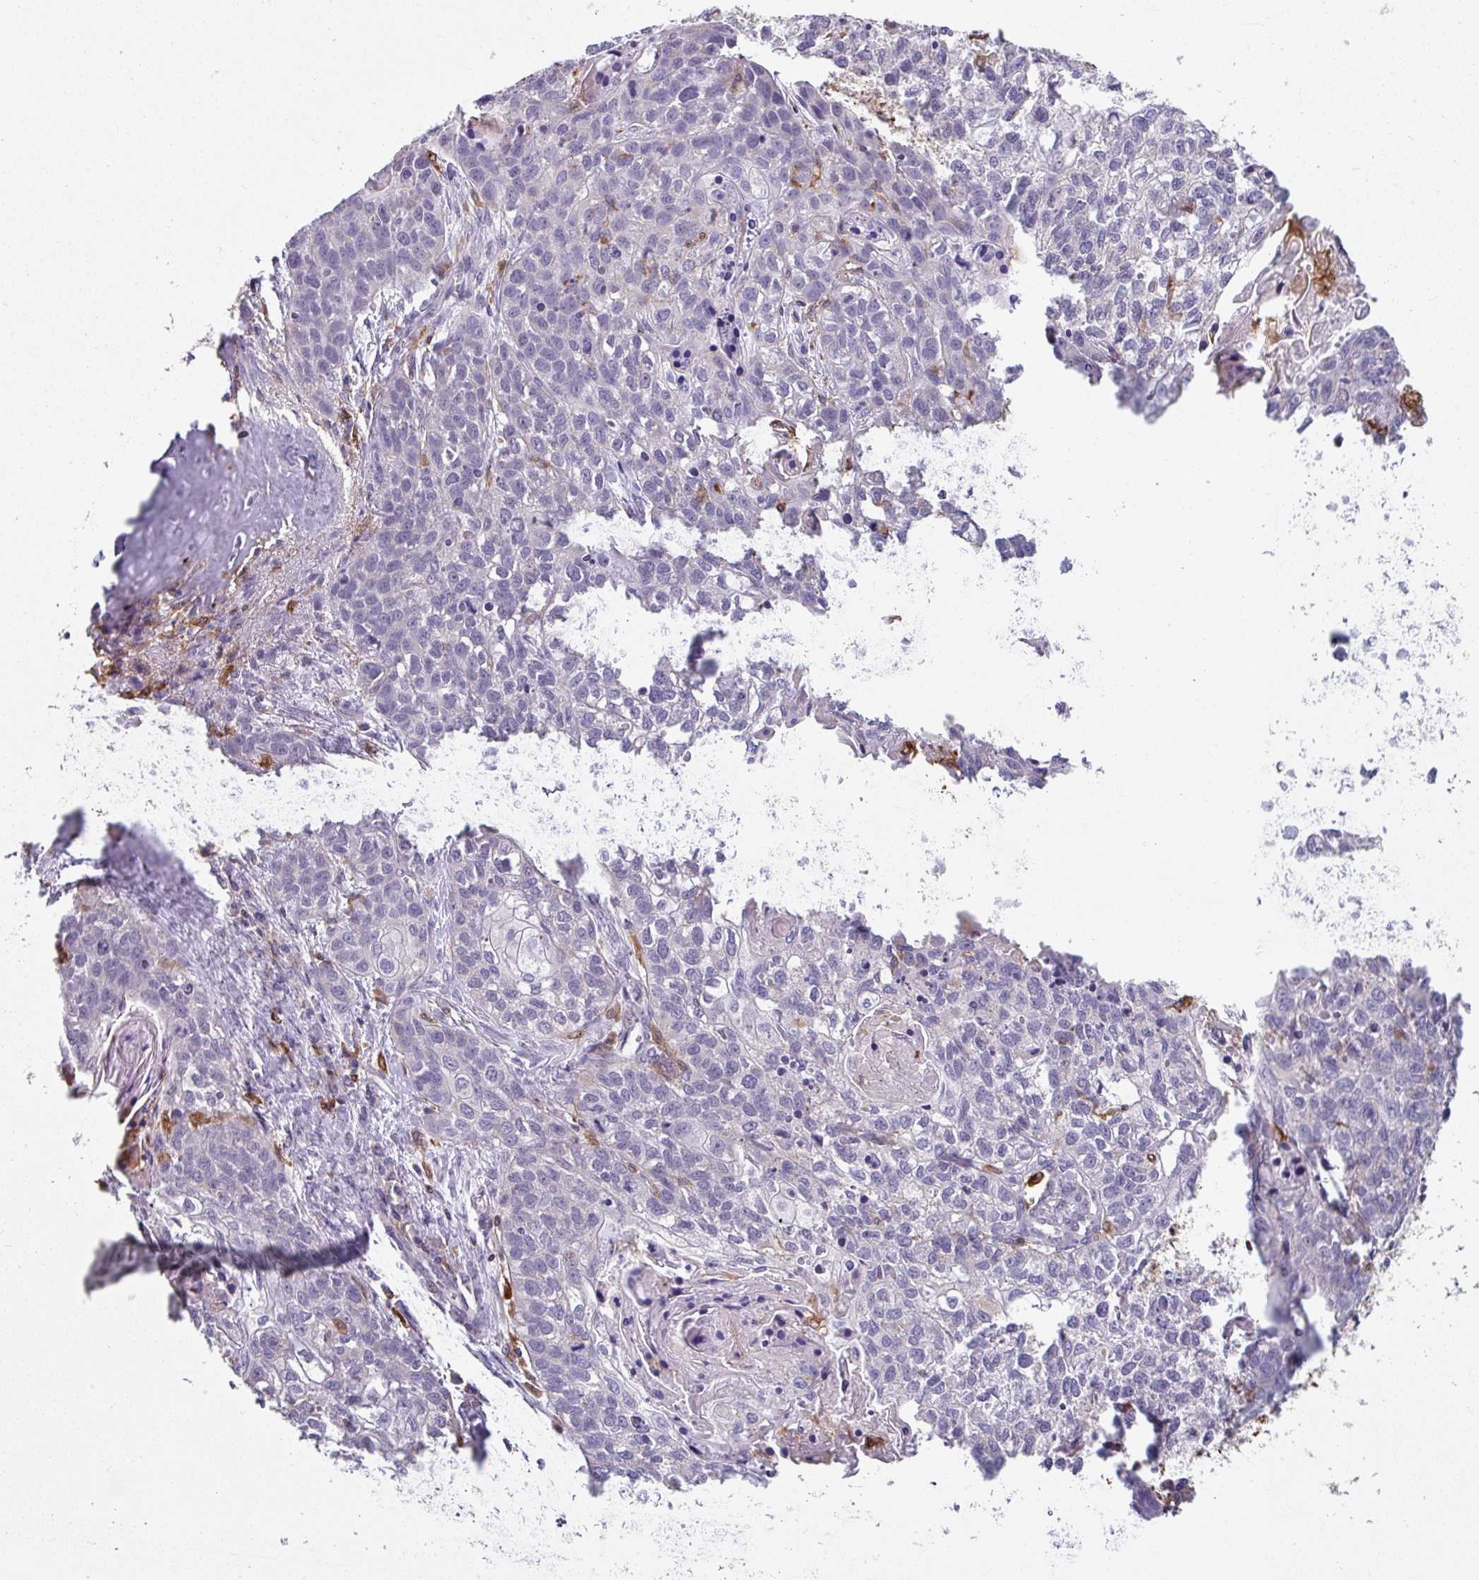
{"staining": {"intensity": "negative", "quantity": "none", "location": "none"}, "tissue": "lung cancer", "cell_type": "Tumor cells", "image_type": "cancer", "snomed": [{"axis": "morphology", "description": "Squamous cell carcinoma, NOS"}, {"axis": "topography", "description": "Lung"}], "caption": "Histopathology image shows no significant protein expression in tumor cells of lung cancer (squamous cell carcinoma).", "gene": "EXOSC5", "patient": {"sex": "male", "age": 74}}